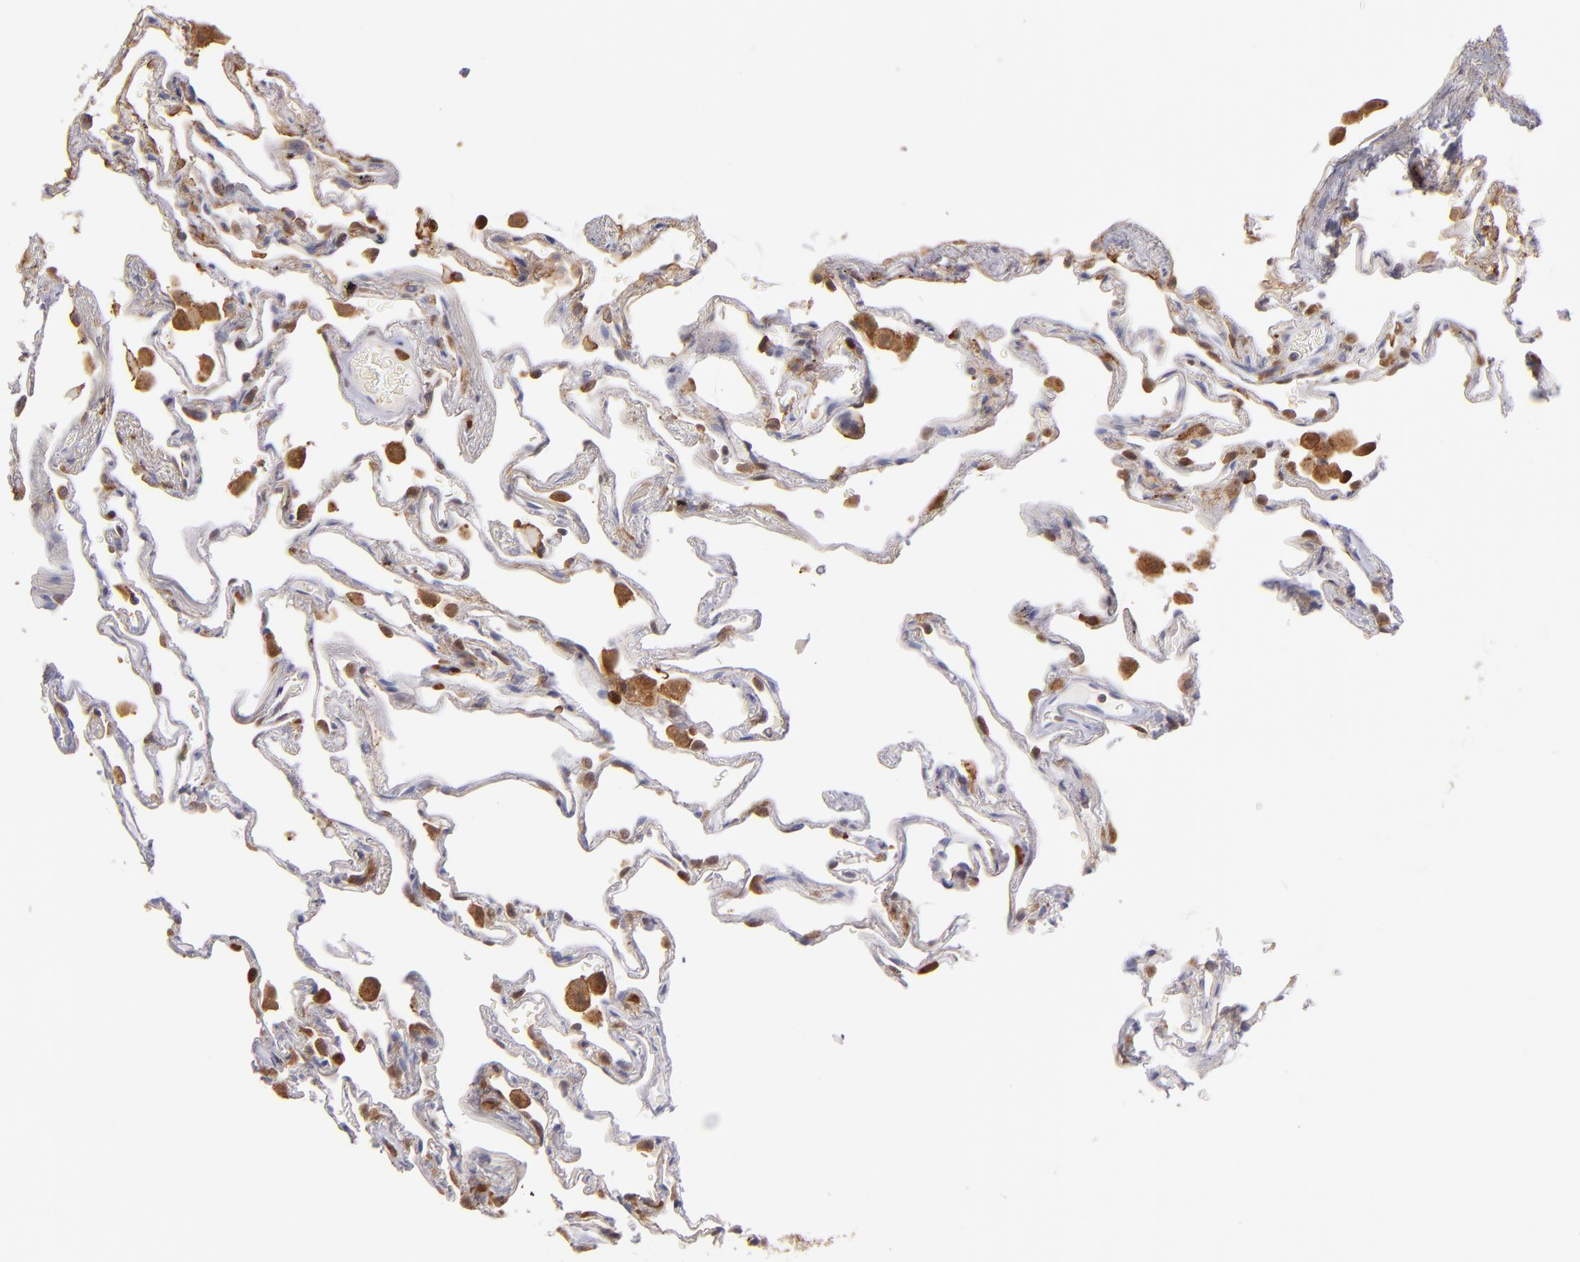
{"staining": {"intensity": "moderate", "quantity": "25%-75%", "location": "cytoplasmic/membranous"}, "tissue": "lung", "cell_type": "Alveolar cells", "image_type": "normal", "snomed": [{"axis": "morphology", "description": "Normal tissue, NOS"}, {"axis": "morphology", "description": "Inflammation, NOS"}, {"axis": "topography", "description": "Lung"}], "caption": "Immunohistochemistry photomicrograph of normal lung: lung stained using immunohistochemistry exhibits medium levels of moderate protein expression localized specifically in the cytoplasmic/membranous of alveolar cells, appearing as a cytoplasmic/membranous brown color.", "gene": "PRKCD", "patient": {"sex": "male", "age": 69}}